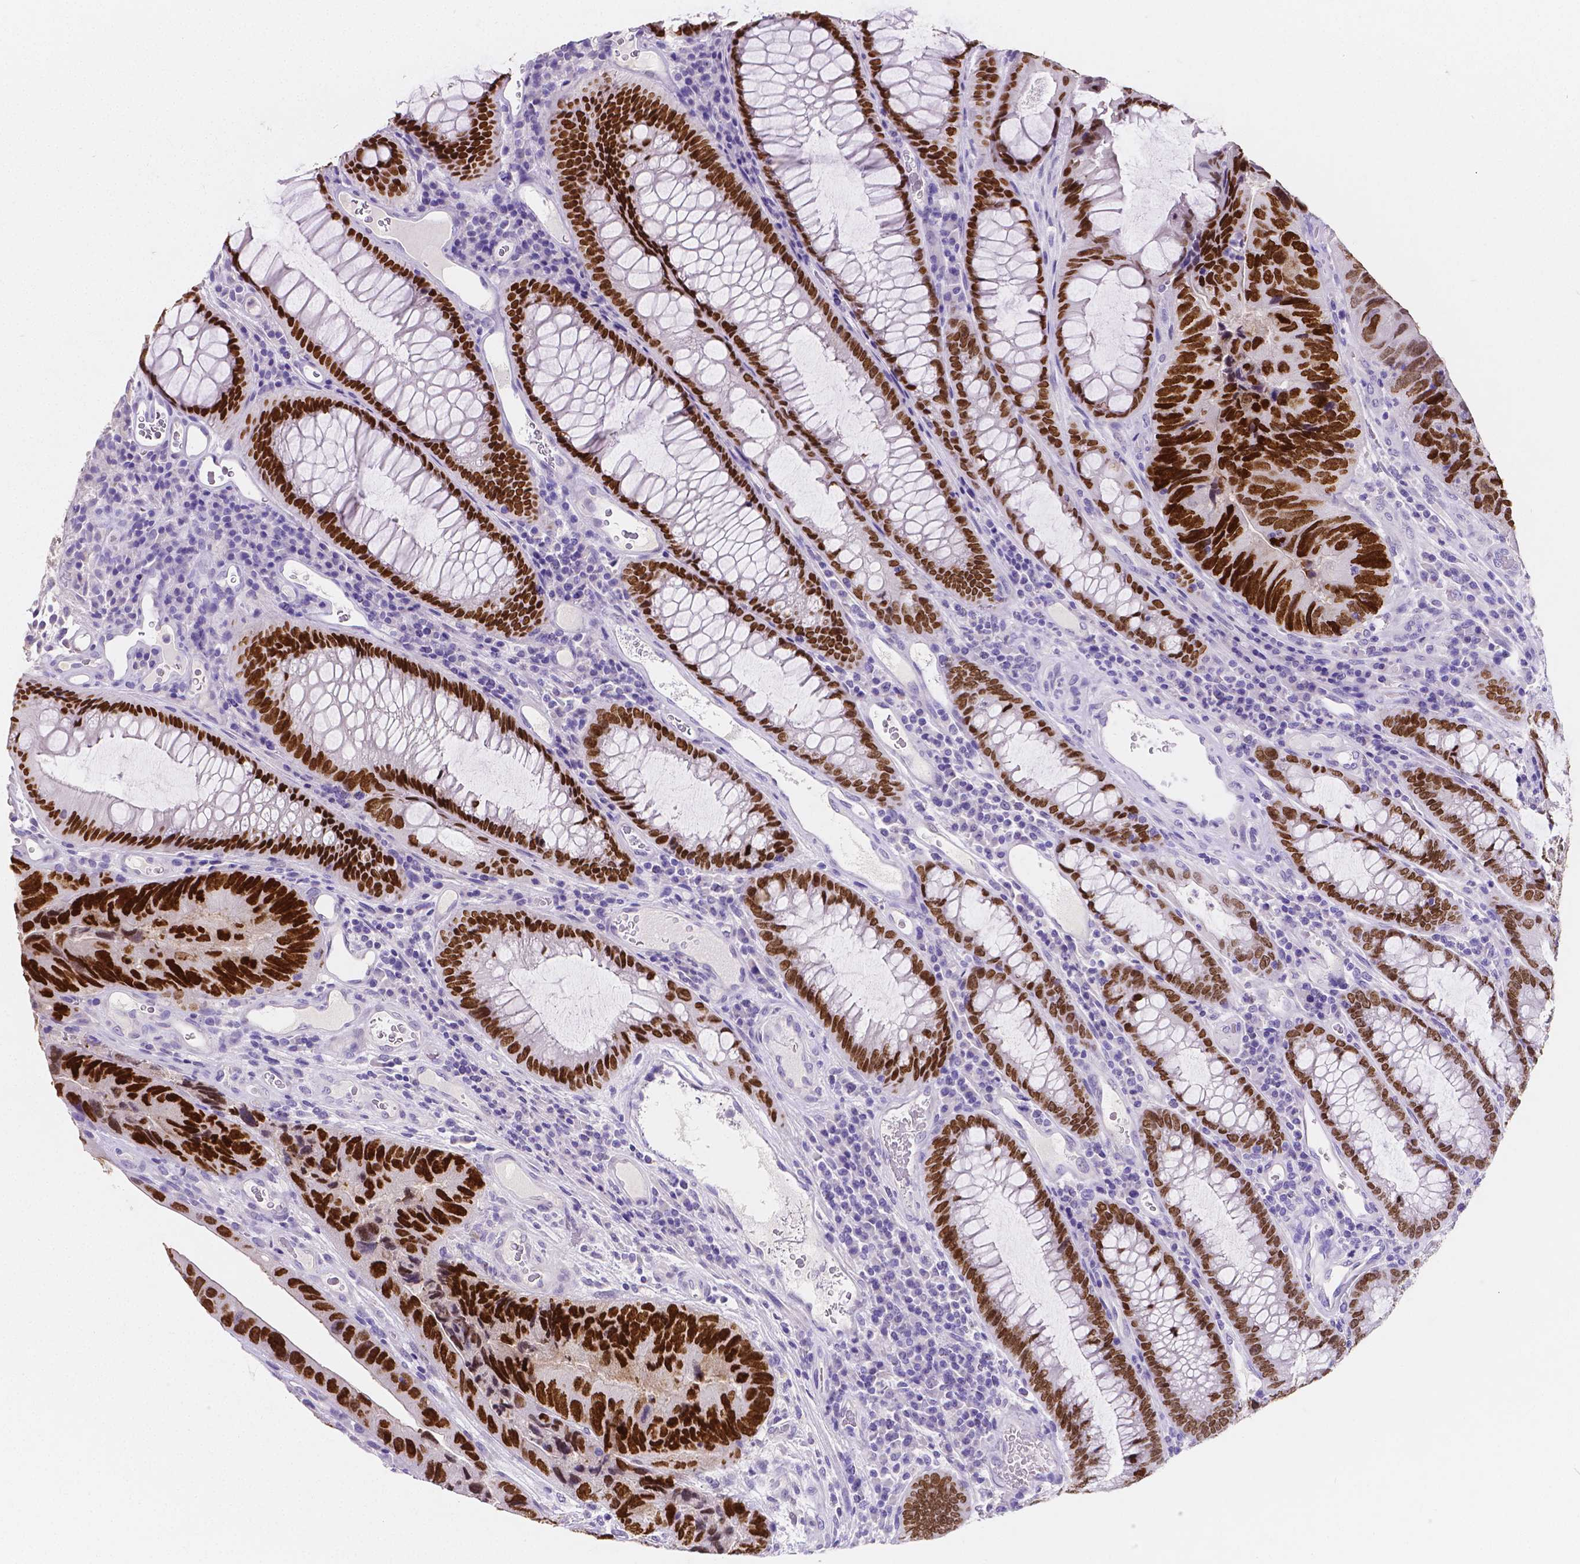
{"staining": {"intensity": "strong", "quantity": ">75%", "location": "nuclear"}, "tissue": "colorectal cancer", "cell_type": "Tumor cells", "image_type": "cancer", "snomed": [{"axis": "morphology", "description": "Adenocarcinoma, NOS"}, {"axis": "topography", "description": "Colon"}], "caption": "This is an image of immunohistochemistry staining of colorectal cancer, which shows strong expression in the nuclear of tumor cells.", "gene": "SATB2", "patient": {"sex": "female", "age": 67}}